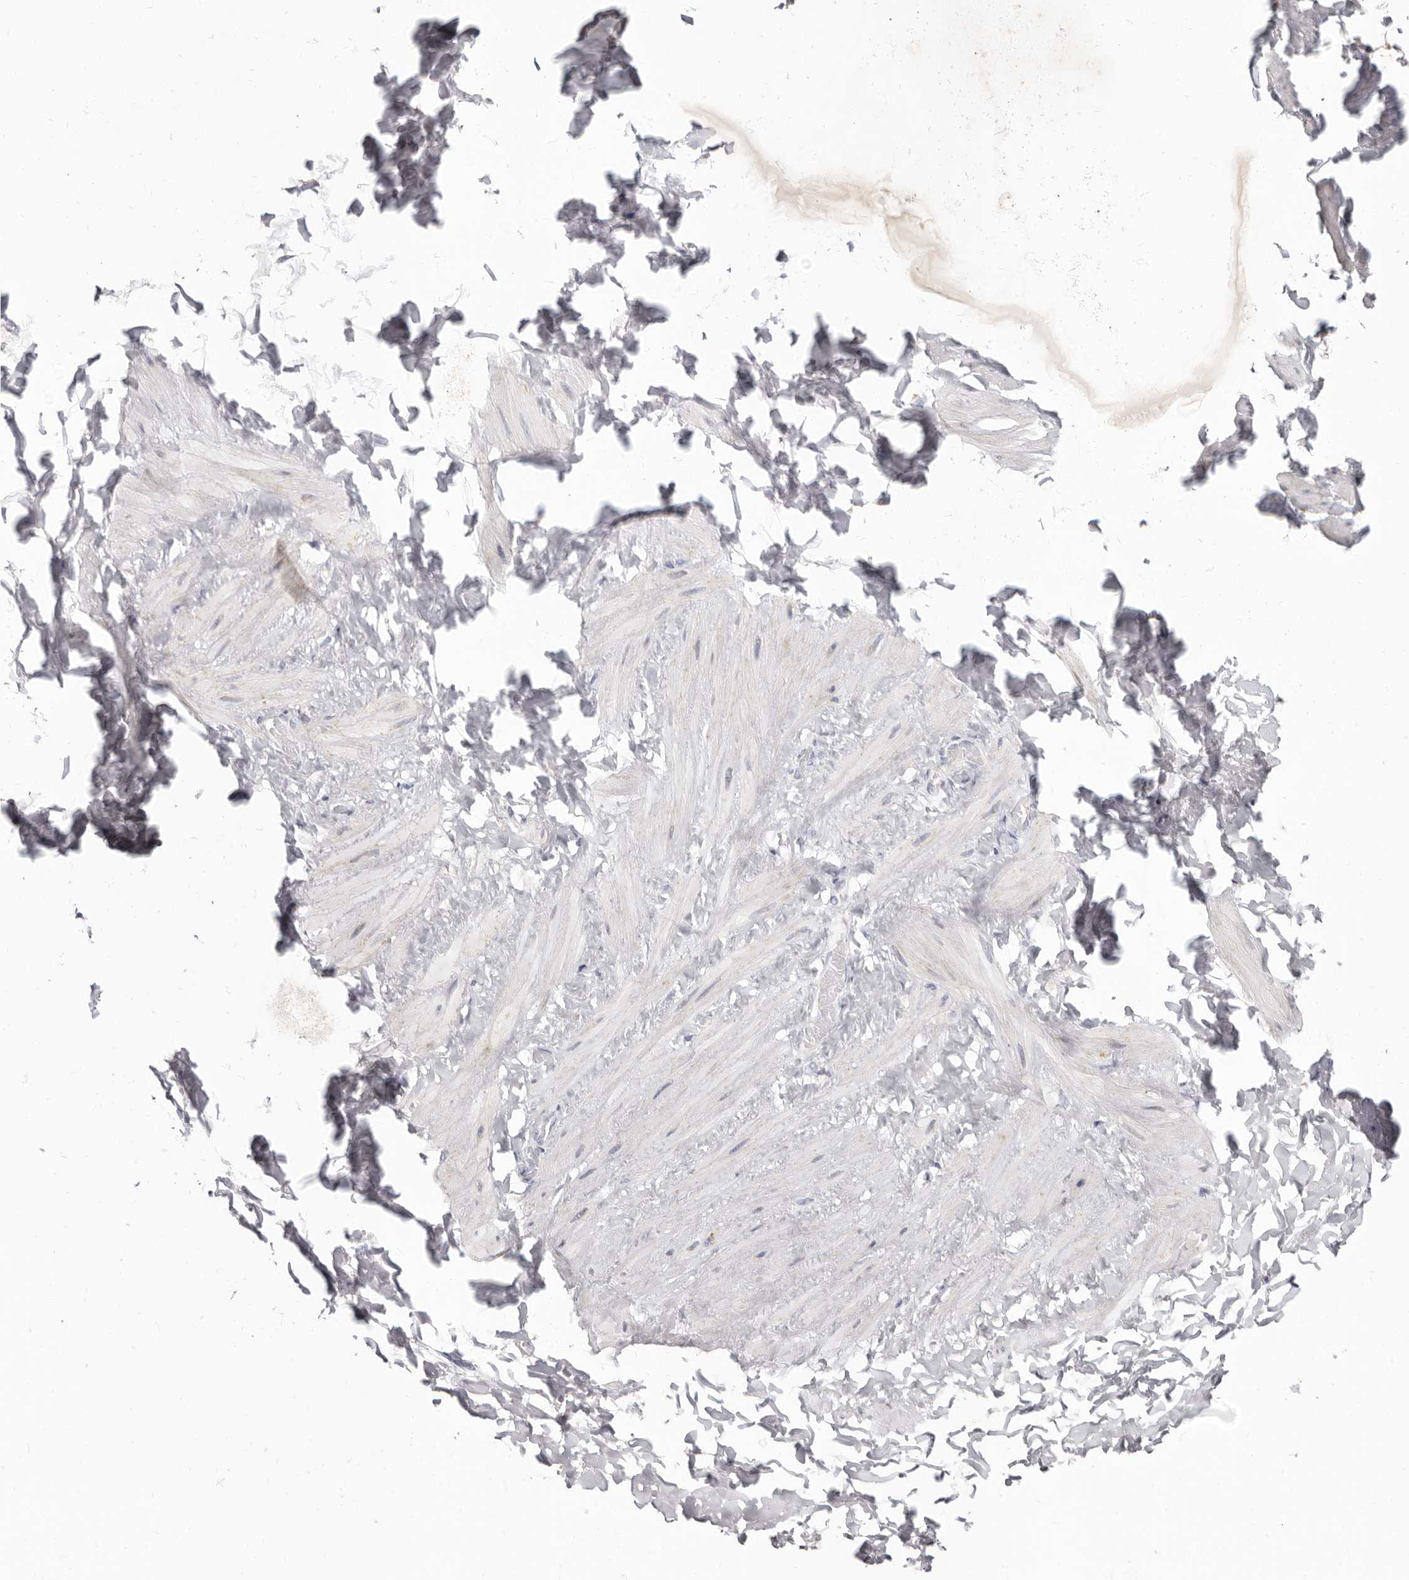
{"staining": {"intensity": "negative", "quantity": "none", "location": "none"}, "tissue": "adipose tissue", "cell_type": "Adipocytes", "image_type": "normal", "snomed": [{"axis": "morphology", "description": "Normal tissue, NOS"}, {"axis": "topography", "description": "Adipose tissue"}, {"axis": "topography", "description": "Vascular tissue"}, {"axis": "topography", "description": "Peripheral nerve tissue"}], "caption": "The photomicrograph exhibits no significant expression in adipocytes of adipose tissue.", "gene": "RSPO2", "patient": {"sex": "male", "age": 25}}